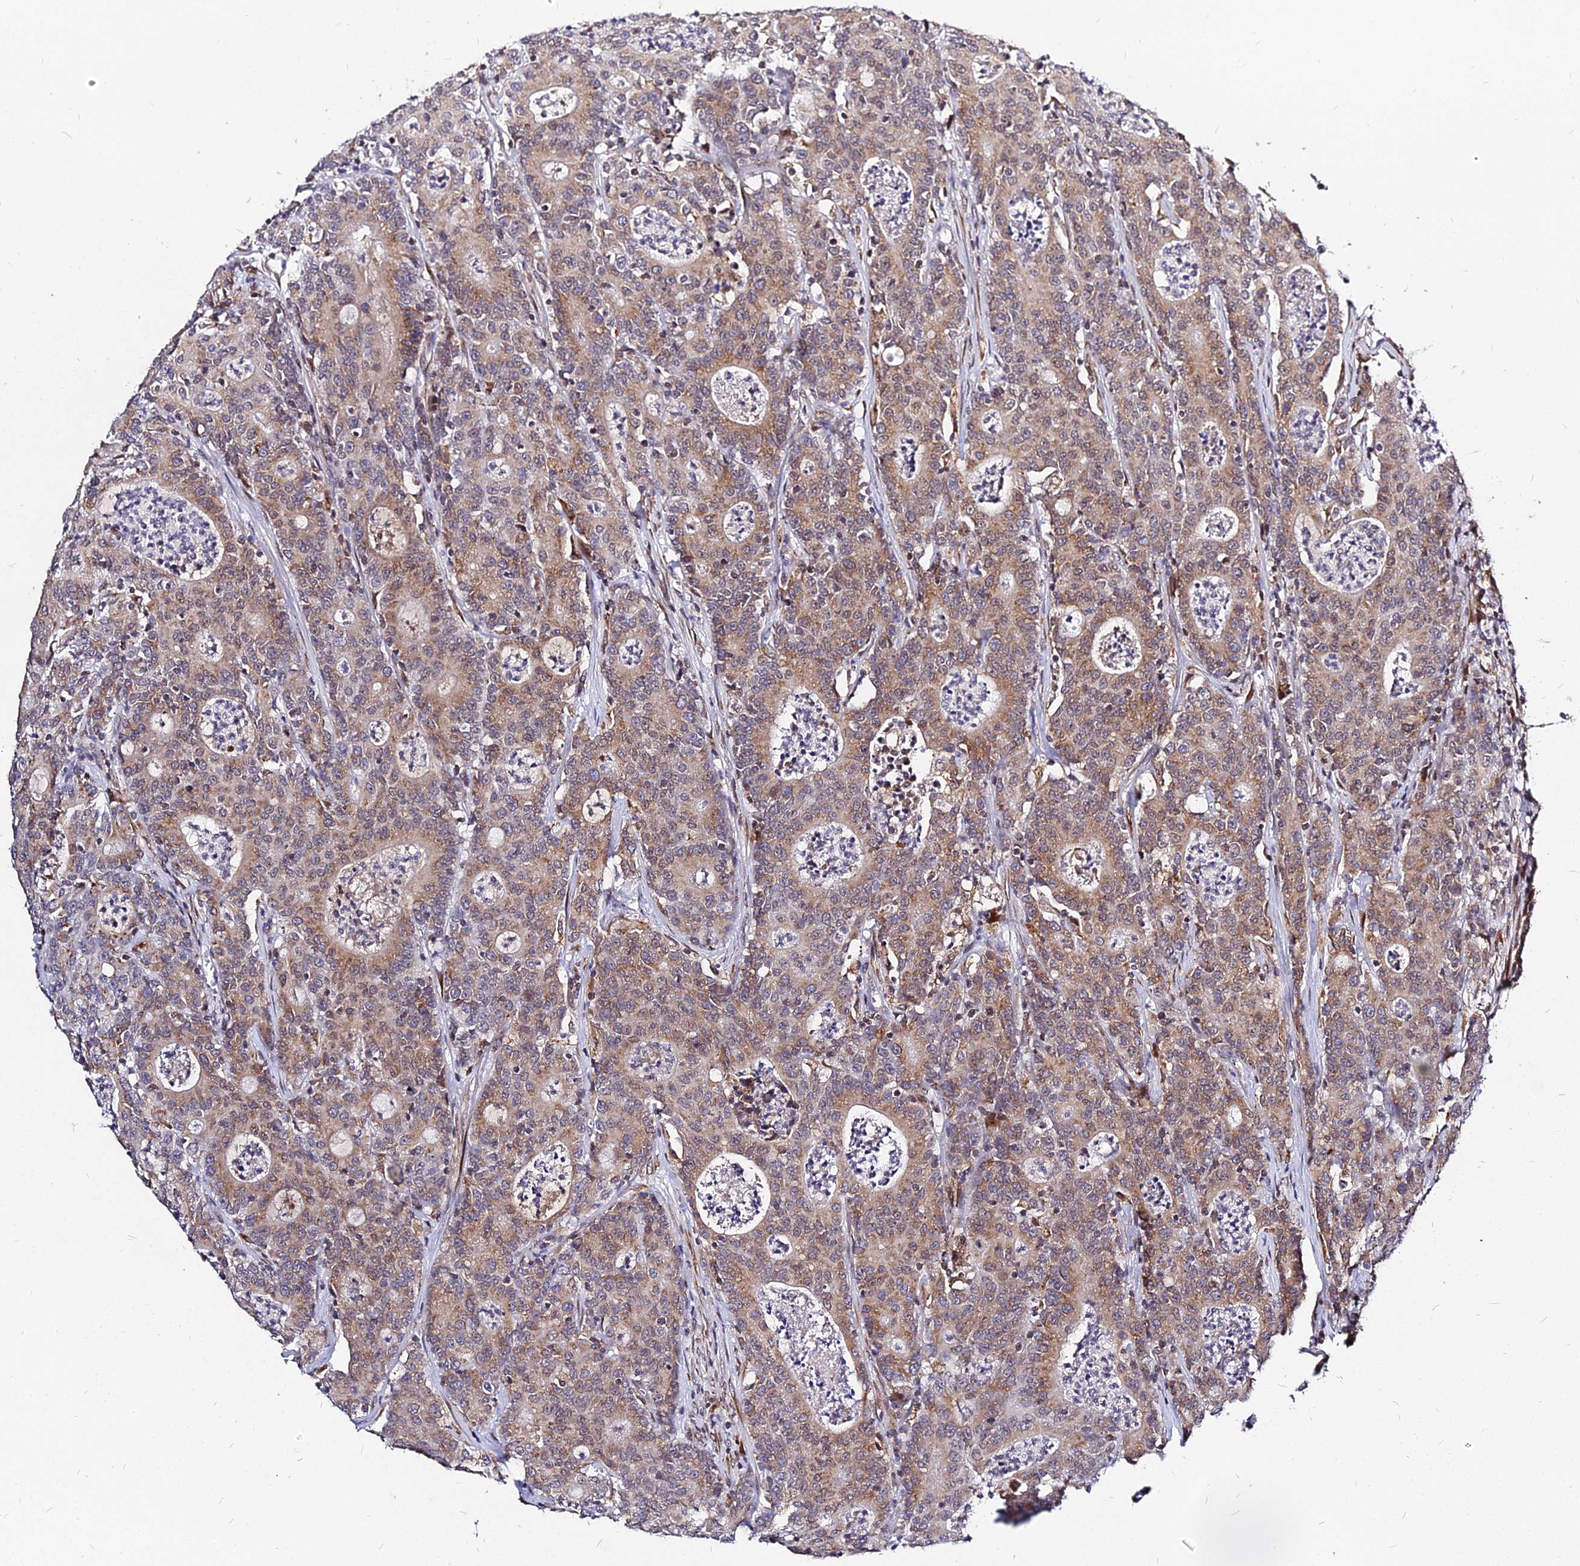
{"staining": {"intensity": "moderate", "quantity": ">75%", "location": "cytoplasmic/membranous"}, "tissue": "colorectal cancer", "cell_type": "Tumor cells", "image_type": "cancer", "snomed": [{"axis": "morphology", "description": "Adenocarcinoma, NOS"}, {"axis": "topography", "description": "Colon"}], "caption": "Colorectal adenocarcinoma was stained to show a protein in brown. There is medium levels of moderate cytoplasmic/membranous staining in about >75% of tumor cells.", "gene": "RNF121", "patient": {"sex": "male", "age": 83}}